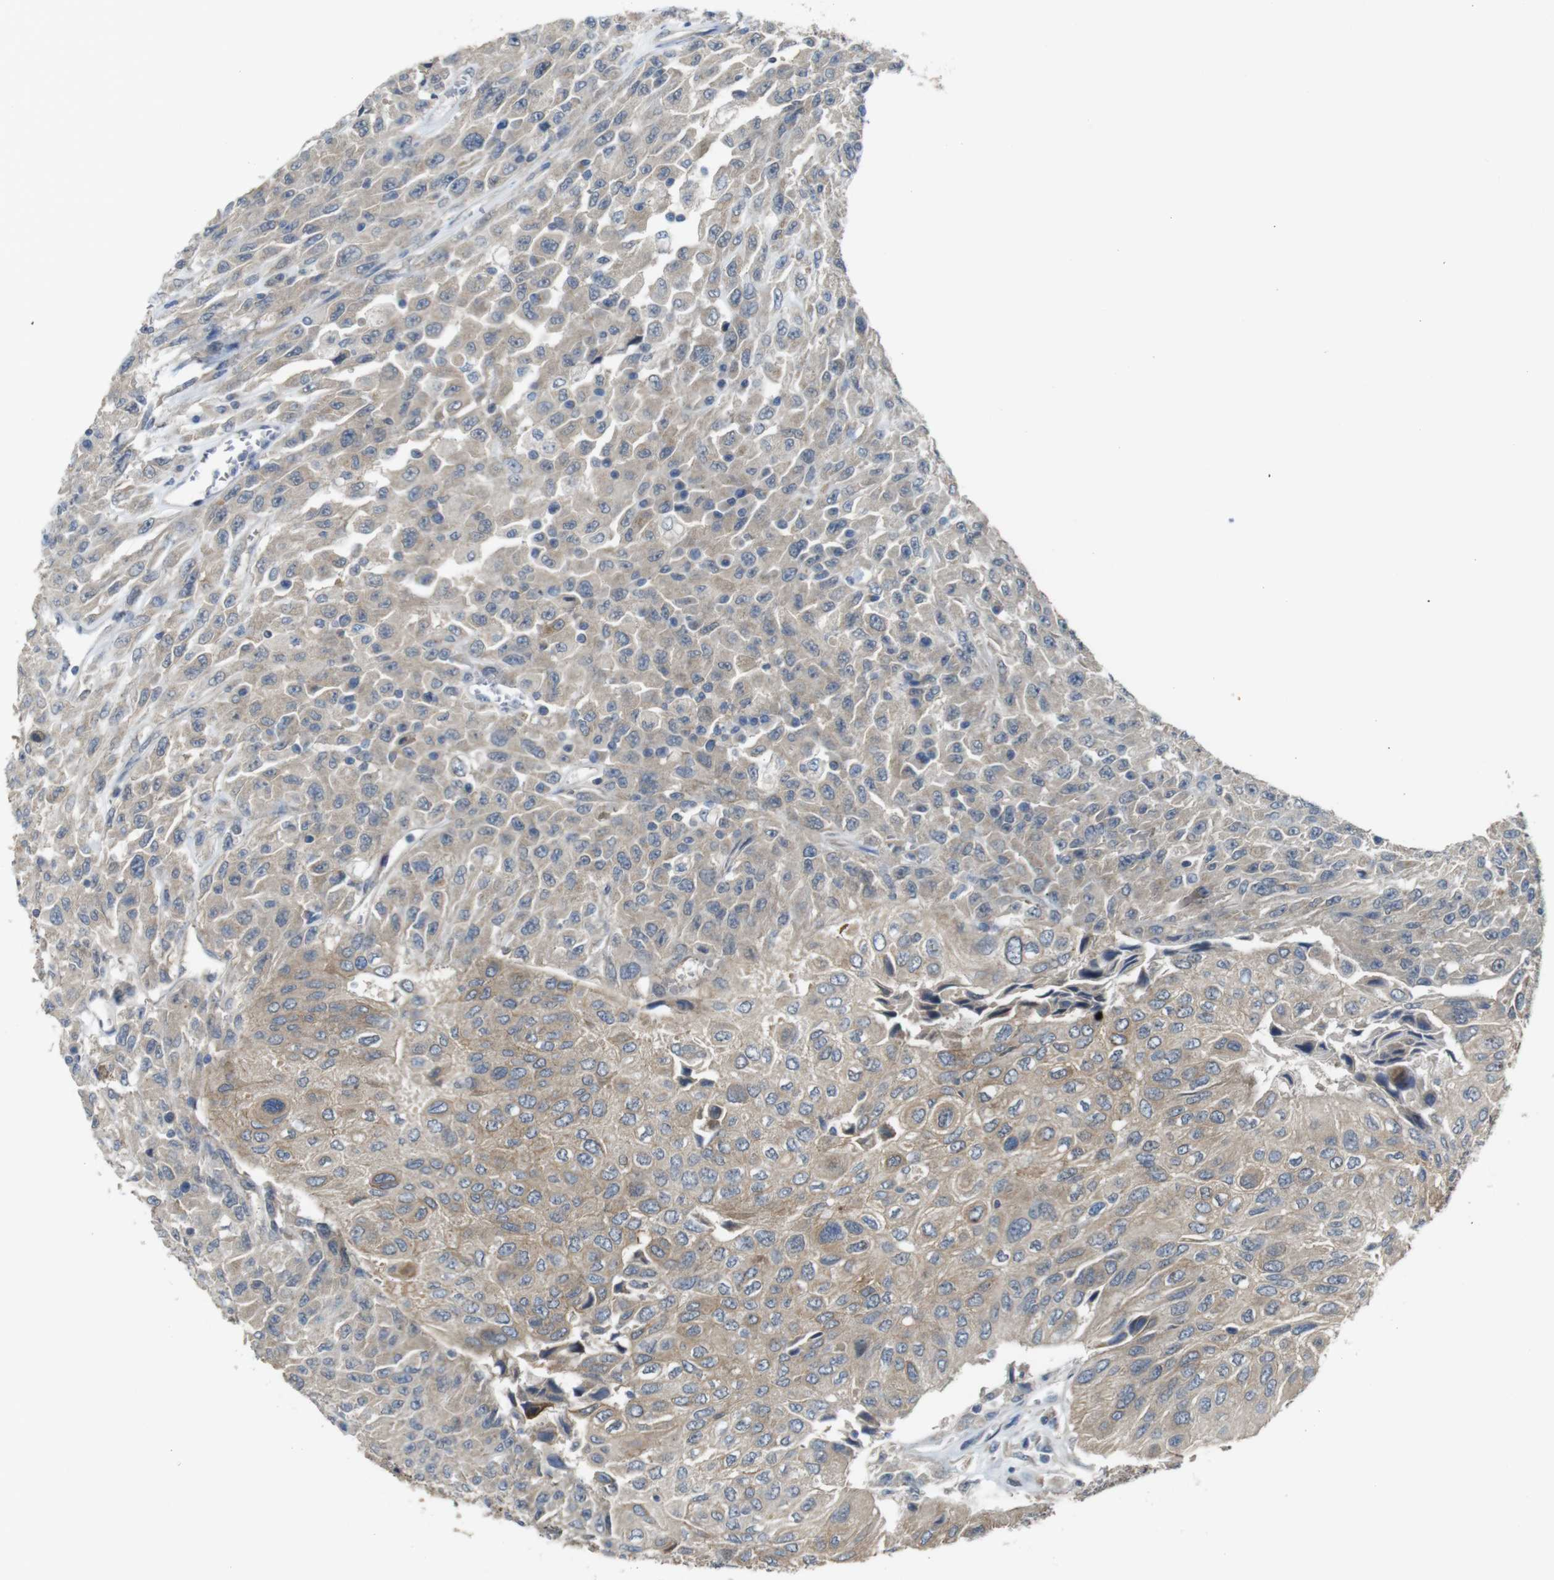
{"staining": {"intensity": "weak", "quantity": ">75%", "location": "cytoplasmic/membranous"}, "tissue": "urothelial cancer", "cell_type": "Tumor cells", "image_type": "cancer", "snomed": [{"axis": "morphology", "description": "Urothelial carcinoma, High grade"}, {"axis": "topography", "description": "Urinary bladder"}], "caption": "Urothelial carcinoma (high-grade) stained with a brown dye exhibits weak cytoplasmic/membranous positive positivity in approximately >75% of tumor cells.", "gene": "CDC34", "patient": {"sex": "male", "age": 66}}